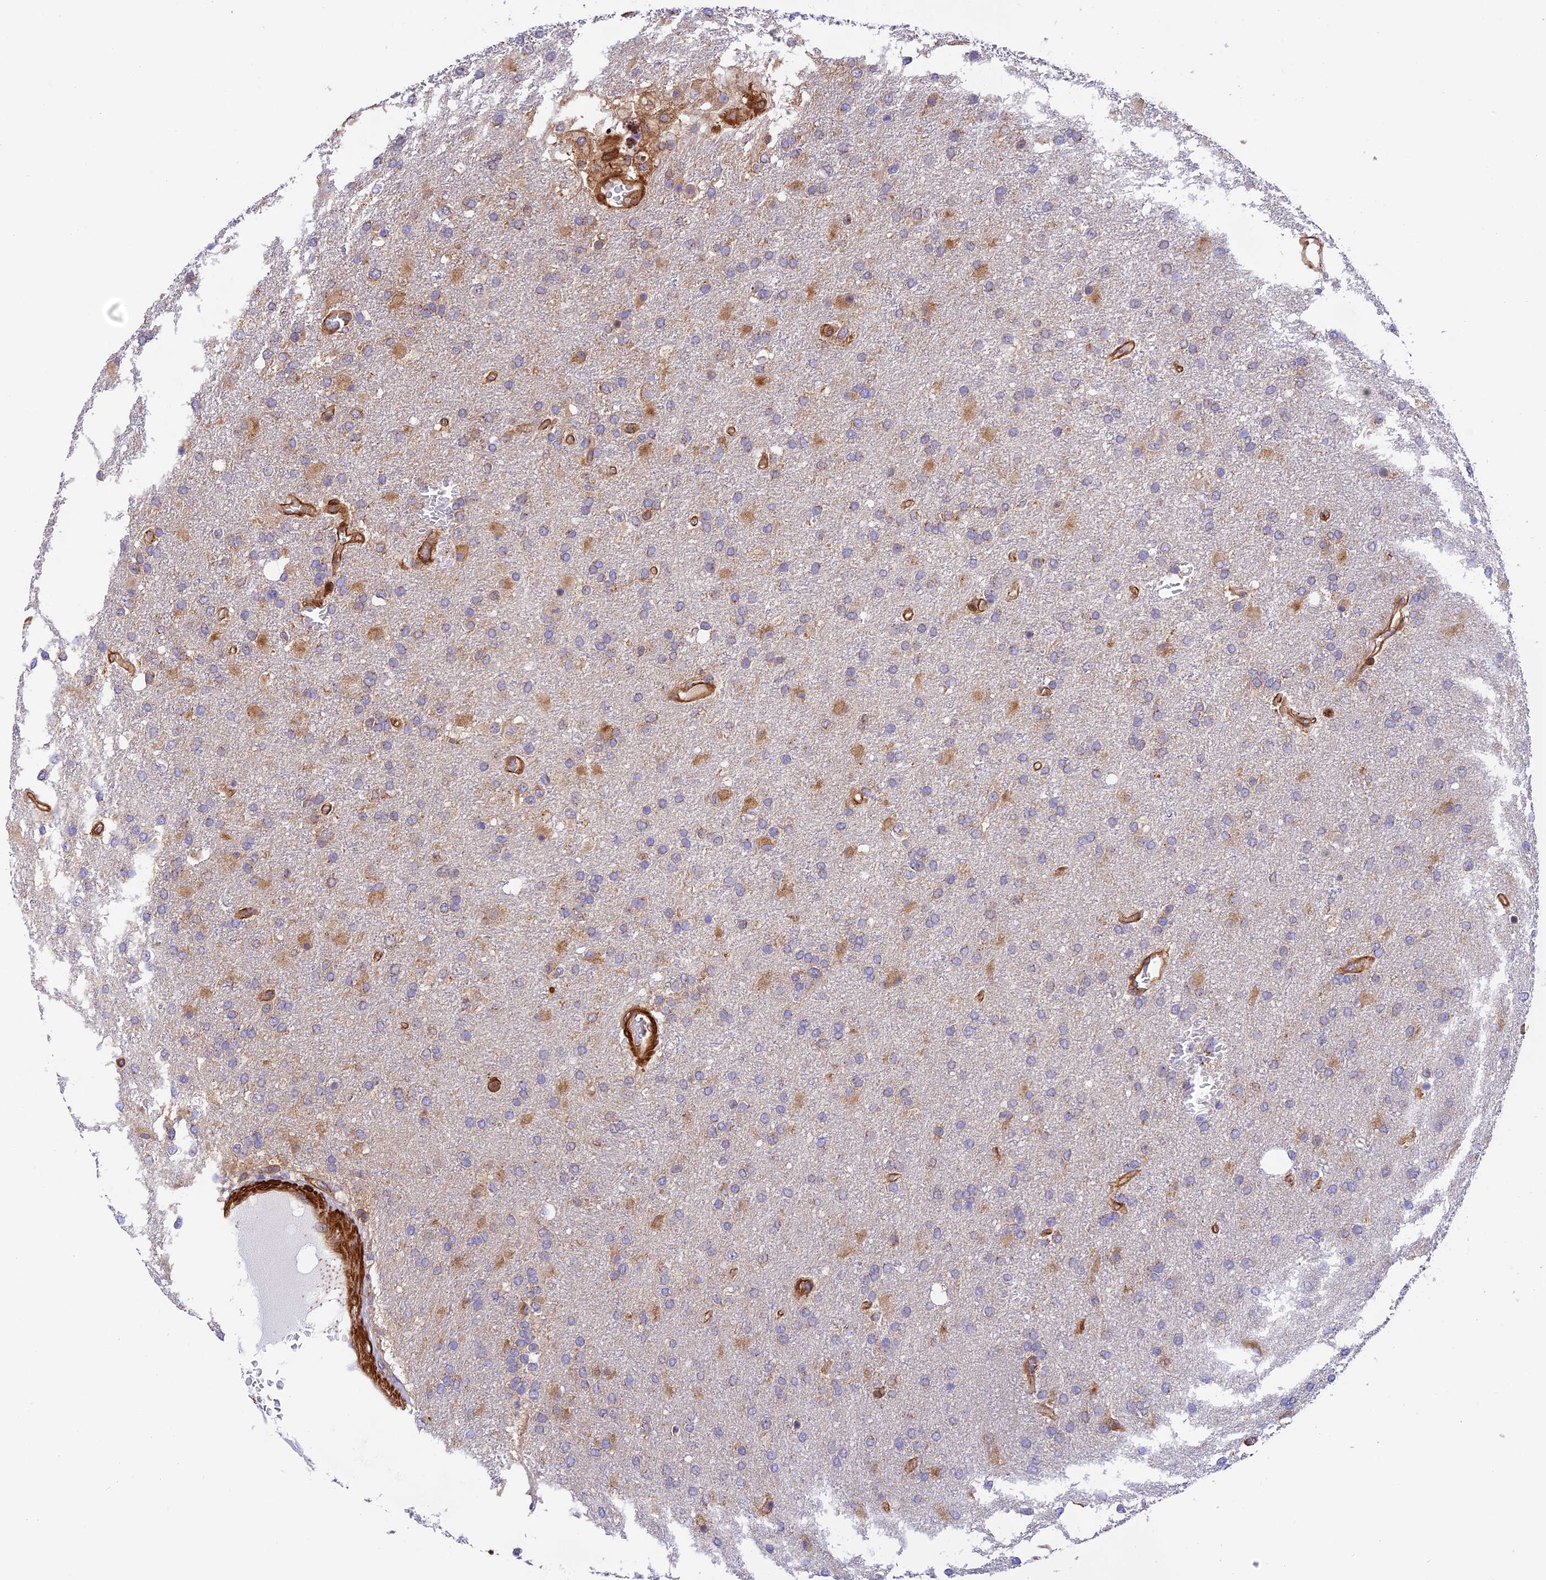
{"staining": {"intensity": "weak", "quantity": "<25%", "location": "cytoplasmic/membranous"}, "tissue": "glioma", "cell_type": "Tumor cells", "image_type": "cancer", "snomed": [{"axis": "morphology", "description": "Glioma, malignant, High grade"}, {"axis": "topography", "description": "Brain"}], "caption": "Tumor cells are negative for brown protein staining in high-grade glioma (malignant).", "gene": "EVI5L", "patient": {"sex": "female", "age": 74}}